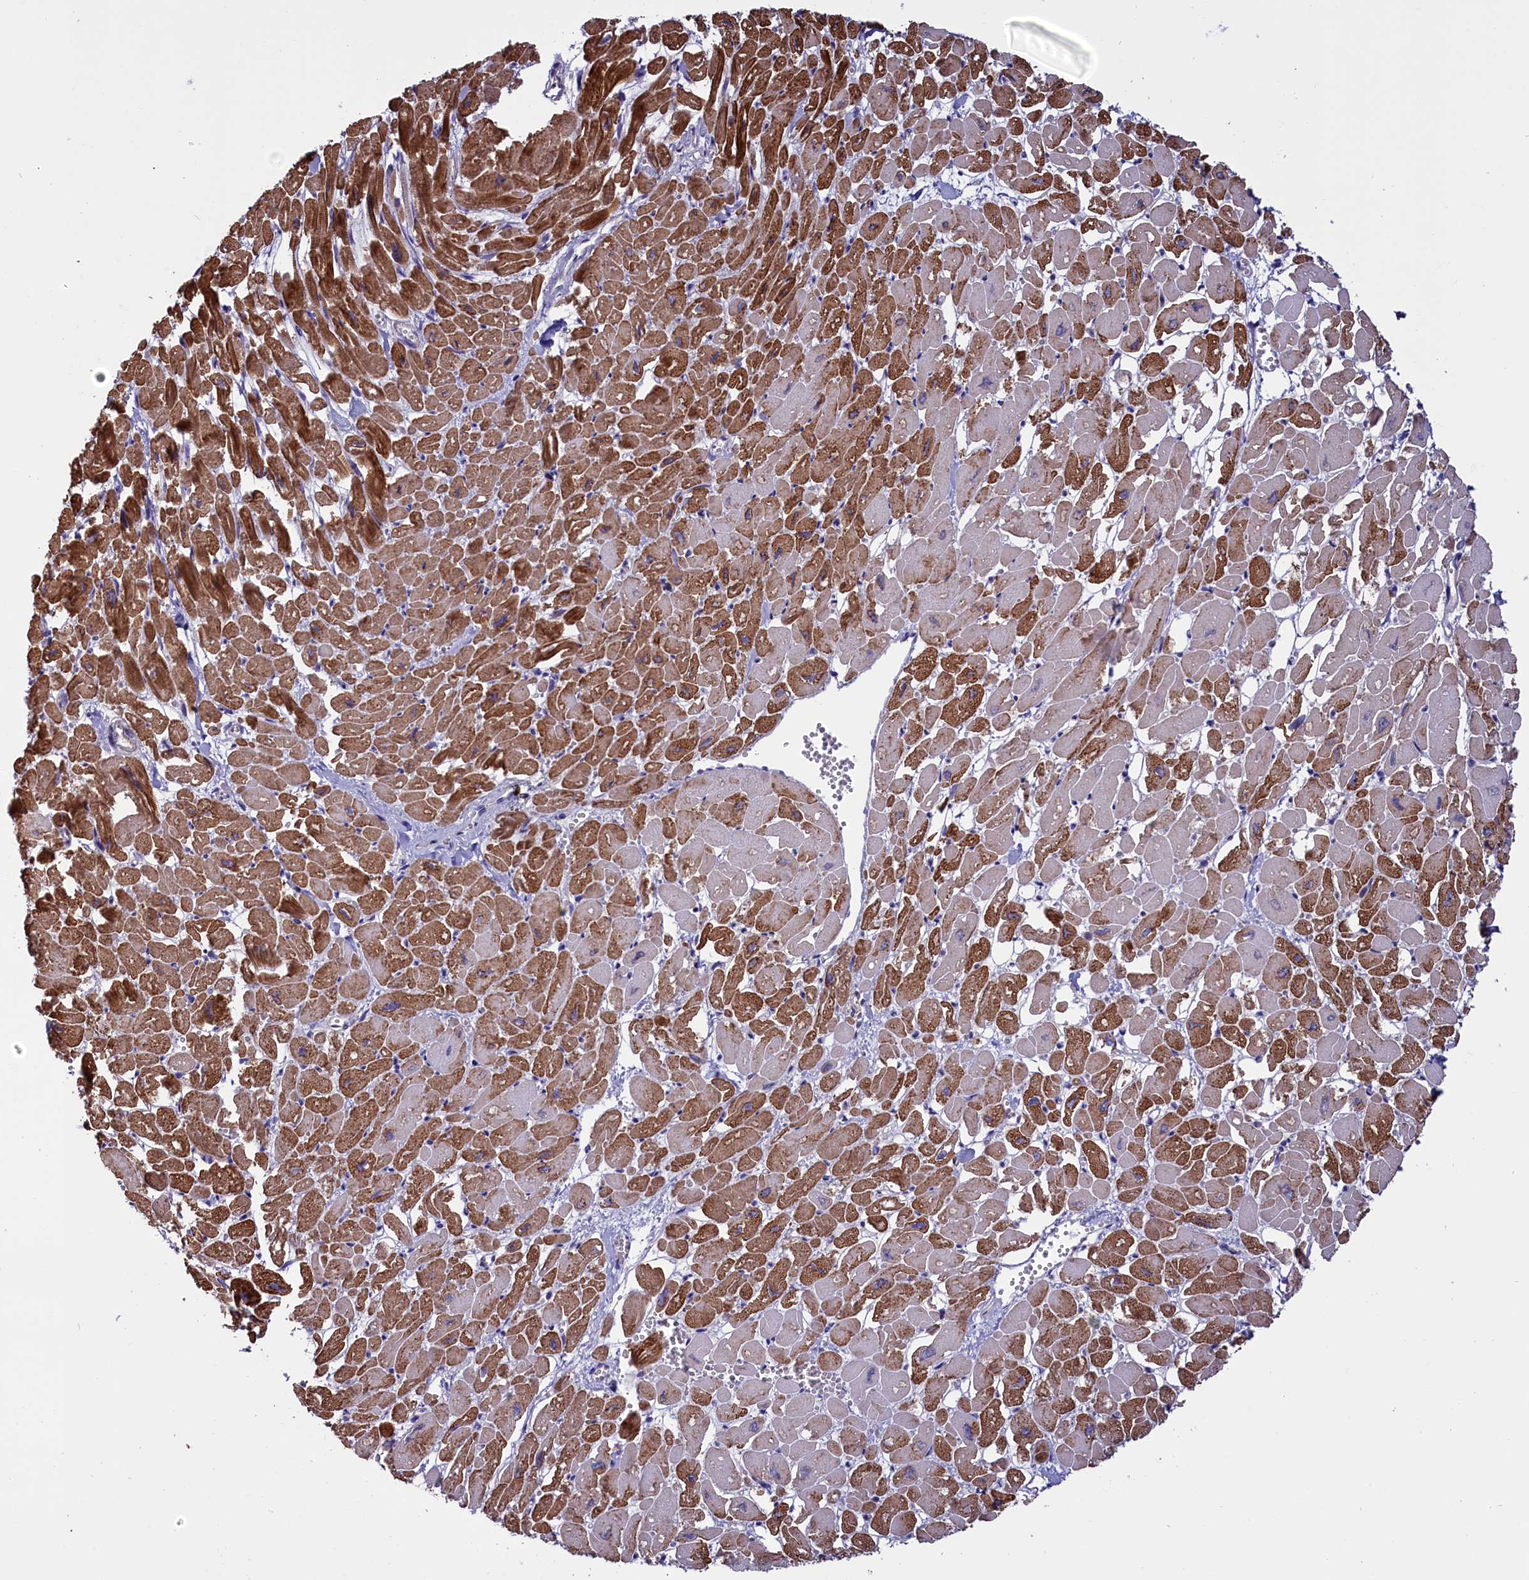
{"staining": {"intensity": "moderate", "quantity": ">75%", "location": "cytoplasmic/membranous"}, "tissue": "heart muscle", "cell_type": "Cardiomyocytes", "image_type": "normal", "snomed": [{"axis": "morphology", "description": "Normal tissue, NOS"}, {"axis": "topography", "description": "Heart"}], "caption": "Immunohistochemistry staining of benign heart muscle, which shows medium levels of moderate cytoplasmic/membranous positivity in about >75% of cardiomyocytes indicating moderate cytoplasmic/membranous protein positivity. The staining was performed using DAB (3,3'-diaminobenzidine) (brown) for protein detection and nuclei were counterstained in hematoxylin (blue).", "gene": "PDILT", "patient": {"sex": "male", "age": 54}}